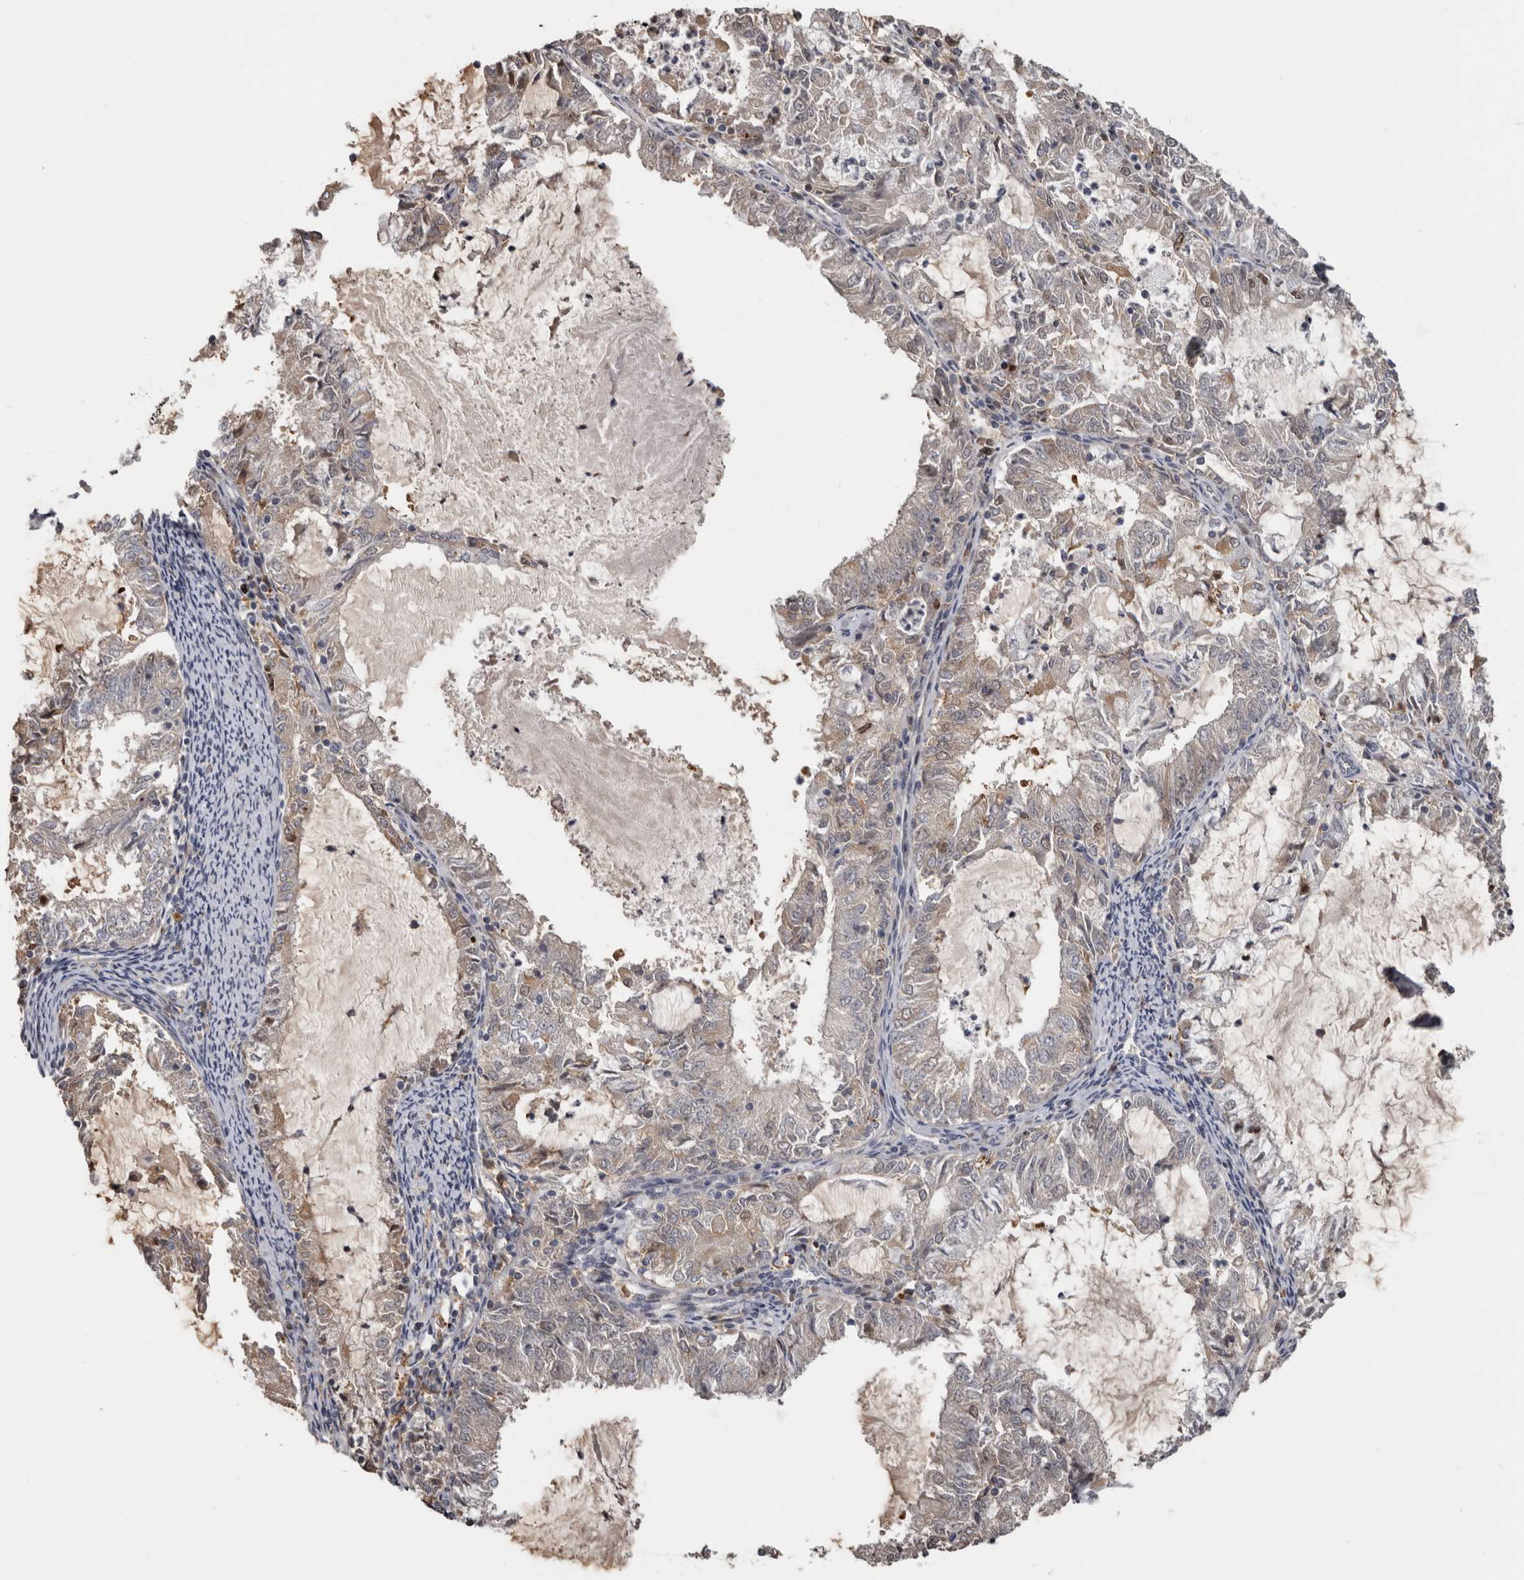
{"staining": {"intensity": "weak", "quantity": "<25%", "location": "cytoplasmic/membranous,nuclear"}, "tissue": "endometrial cancer", "cell_type": "Tumor cells", "image_type": "cancer", "snomed": [{"axis": "morphology", "description": "Adenocarcinoma, NOS"}, {"axis": "topography", "description": "Endometrium"}], "caption": "Immunohistochemistry histopathology image of neoplastic tissue: human endometrial cancer (adenocarcinoma) stained with DAB demonstrates no significant protein staining in tumor cells. (DAB (3,3'-diaminobenzidine) immunohistochemistry, high magnification).", "gene": "CDCA8", "patient": {"sex": "female", "age": 57}}